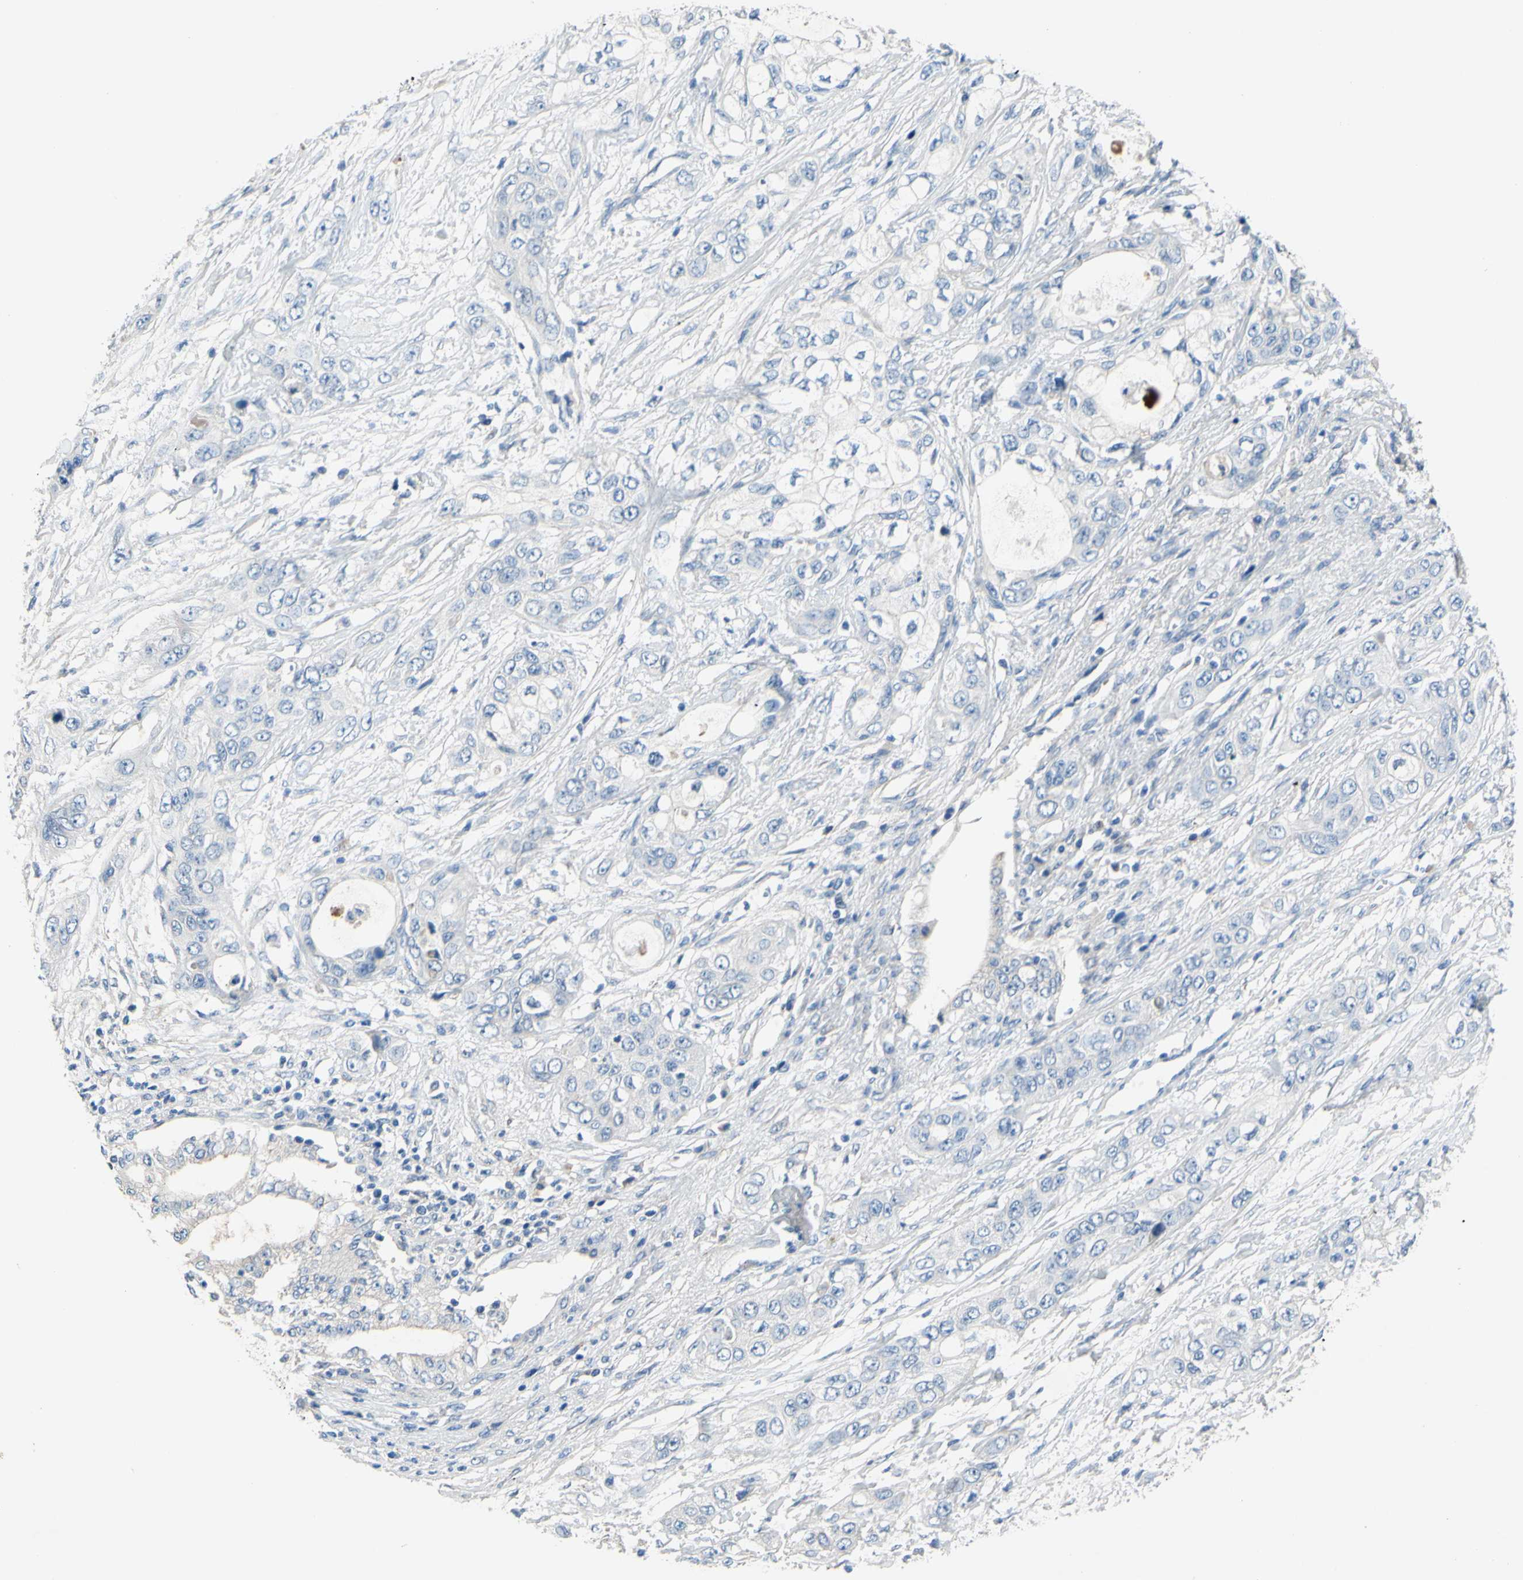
{"staining": {"intensity": "negative", "quantity": "none", "location": "none"}, "tissue": "pancreatic cancer", "cell_type": "Tumor cells", "image_type": "cancer", "snomed": [{"axis": "morphology", "description": "Adenocarcinoma, NOS"}, {"axis": "topography", "description": "Pancreas"}], "caption": "DAB (3,3'-diaminobenzidine) immunohistochemical staining of human pancreatic cancer reveals no significant expression in tumor cells. (IHC, brightfield microscopy, high magnification).", "gene": "TMEM59L", "patient": {"sex": "female", "age": 70}}